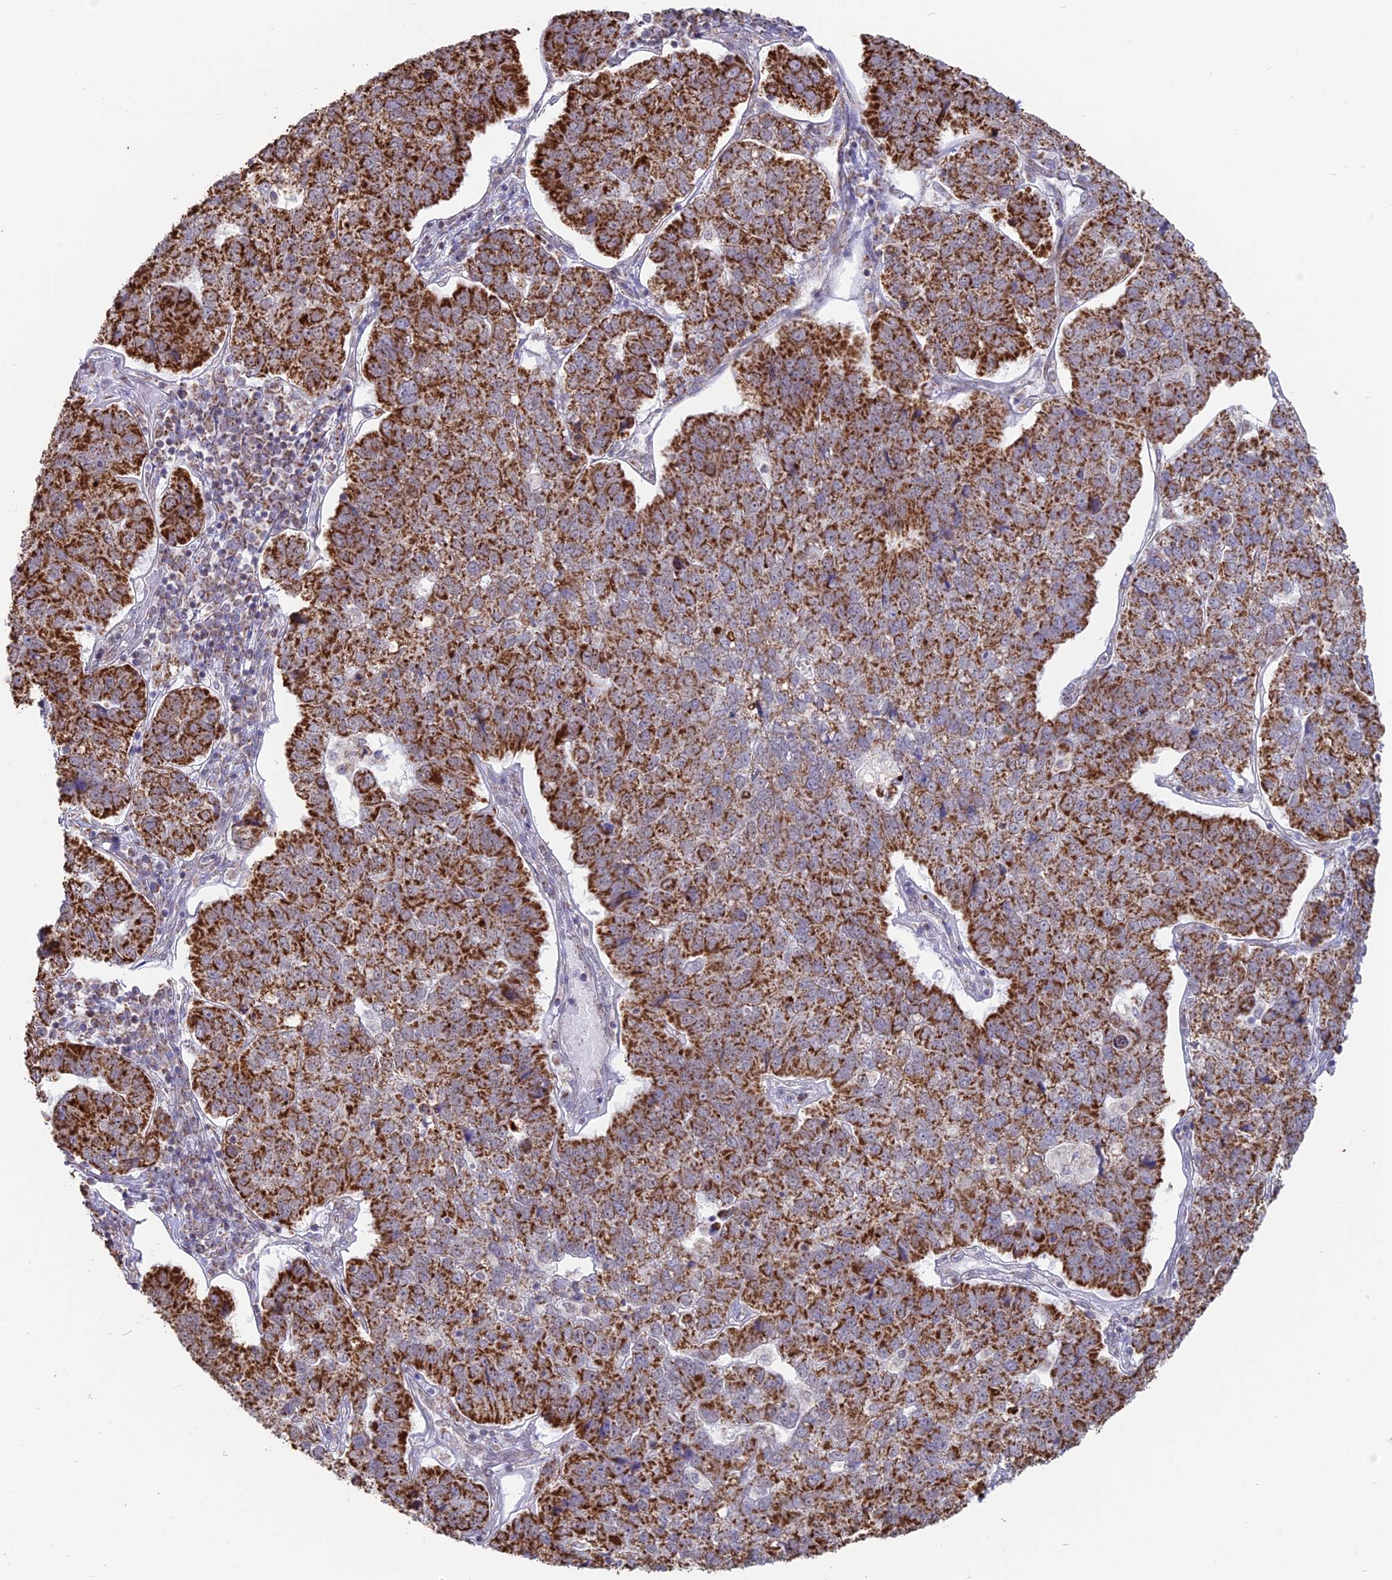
{"staining": {"intensity": "strong", "quantity": ">75%", "location": "cytoplasmic/membranous"}, "tissue": "pancreatic cancer", "cell_type": "Tumor cells", "image_type": "cancer", "snomed": [{"axis": "morphology", "description": "Adenocarcinoma, NOS"}, {"axis": "topography", "description": "Pancreas"}], "caption": "Tumor cells display high levels of strong cytoplasmic/membranous positivity in approximately >75% of cells in pancreatic cancer (adenocarcinoma).", "gene": "ARHGAP40", "patient": {"sex": "female", "age": 61}}